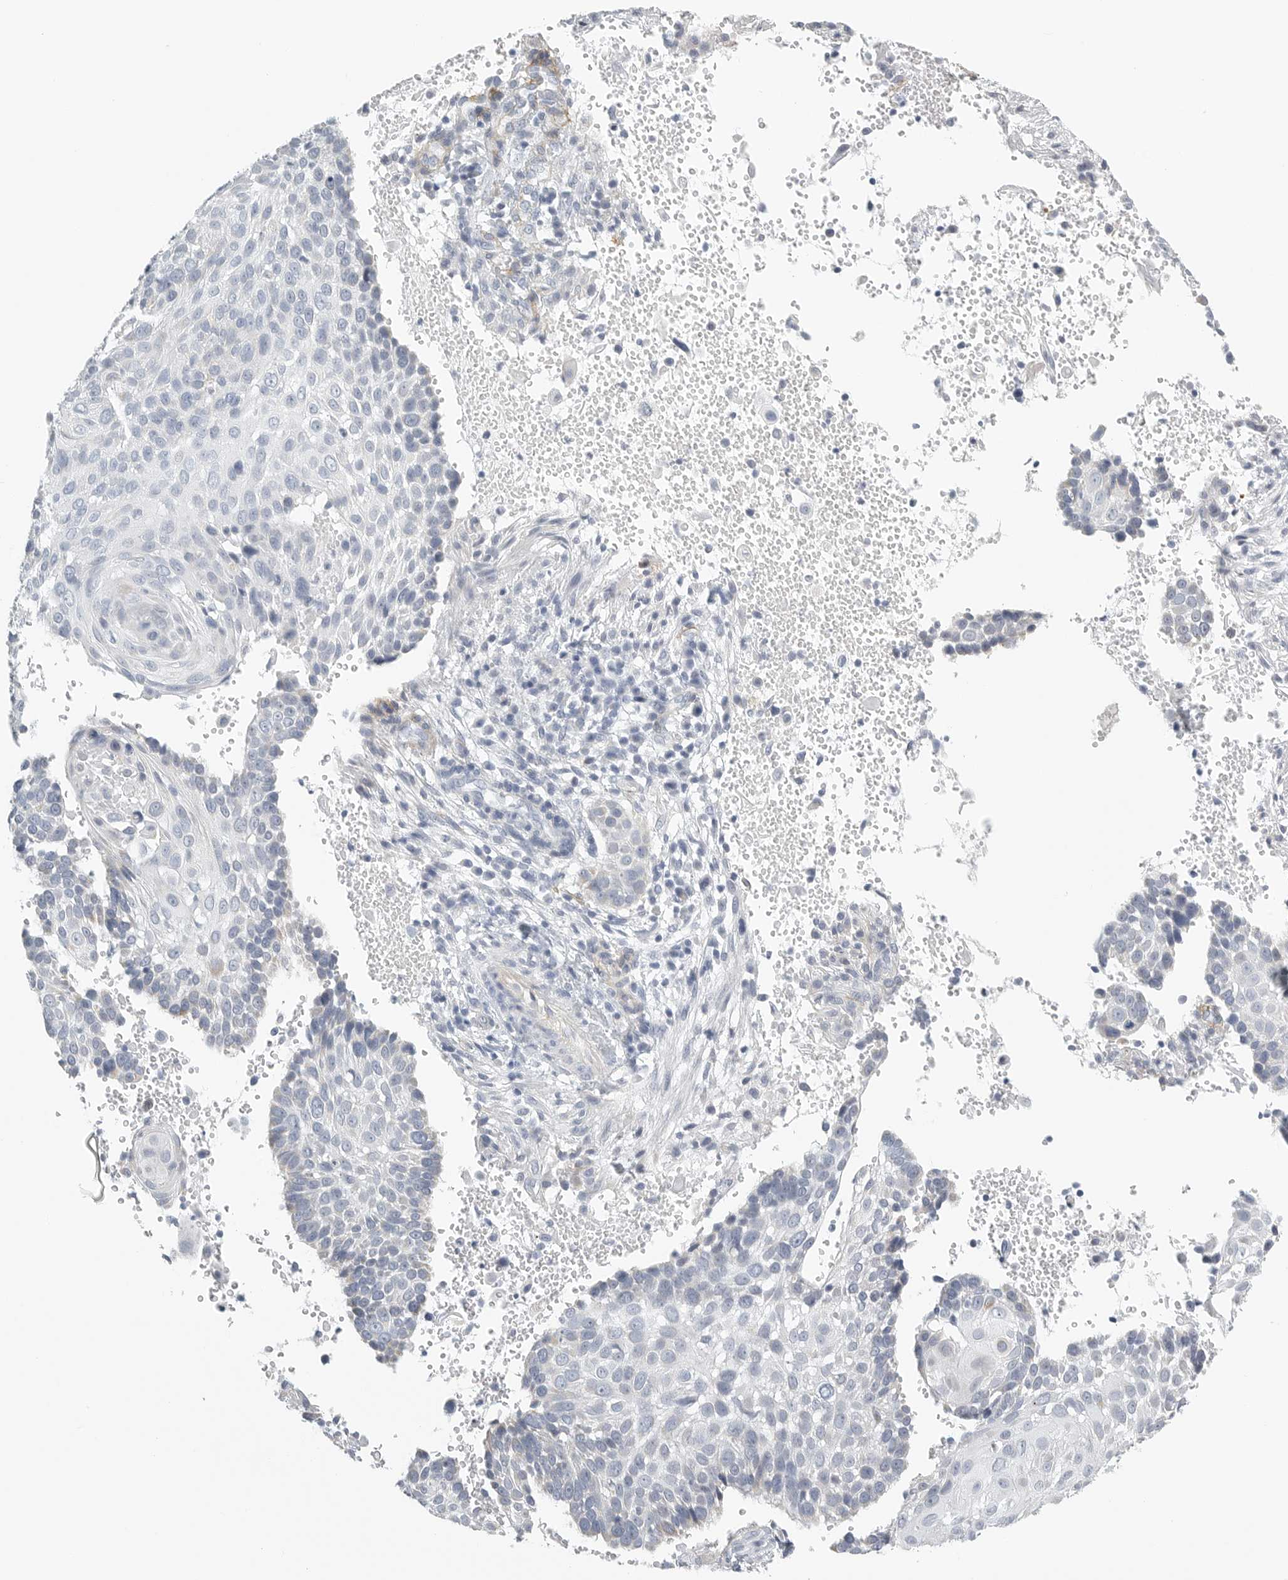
{"staining": {"intensity": "negative", "quantity": "none", "location": "none"}, "tissue": "cervical cancer", "cell_type": "Tumor cells", "image_type": "cancer", "snomed": [{"axis": "morphology", "description": "Squamous cell carcinoma, NOS"}, {"axis": "topography", "description": "Cervix"}], "caption": "DAB (3,3'-diaminobenzidine) immunohistochemical staining of human cervical cancer displays no significant positivity in tumor cells.", "gene": "TNR", "patient": {"sex": "female", "age": 74}}